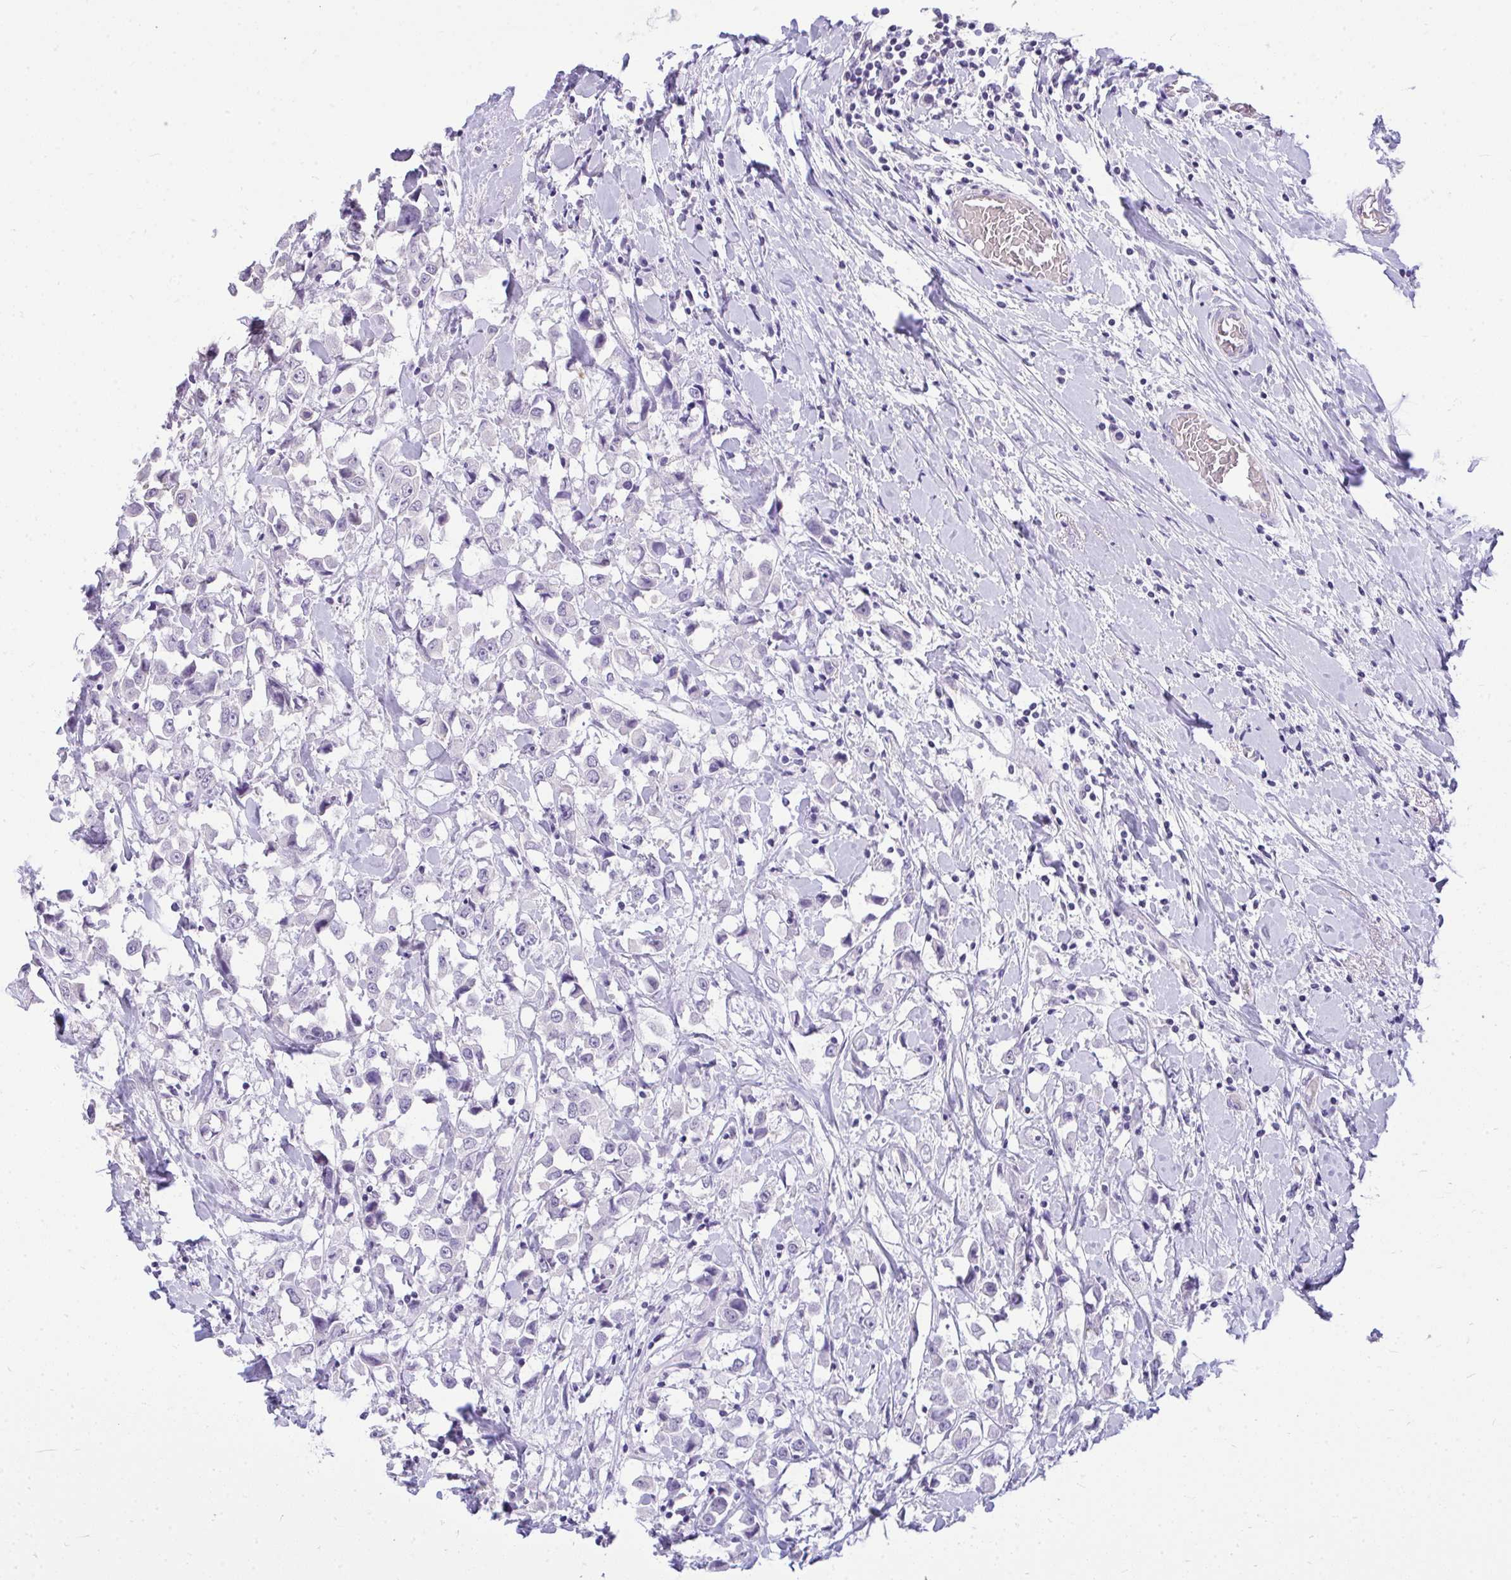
{"staining": {"intensity": "negative", "quantity": "none", "location": "none"}, "tissue": "breast cancer", "cell_type": "Tumor cells", "image_type": "cancer", "snomed": [{"axis": "morphology", "description": "Duct carcinoma"}, {"axis": "topography", "description": "Breast"}], "caption": "Breast intraductal carcinoma was stained to show a protein in brown. There is no significant staining in tumor cells.", "gene": "PRM2", "patient": {"sex": "female", "age": 61}}